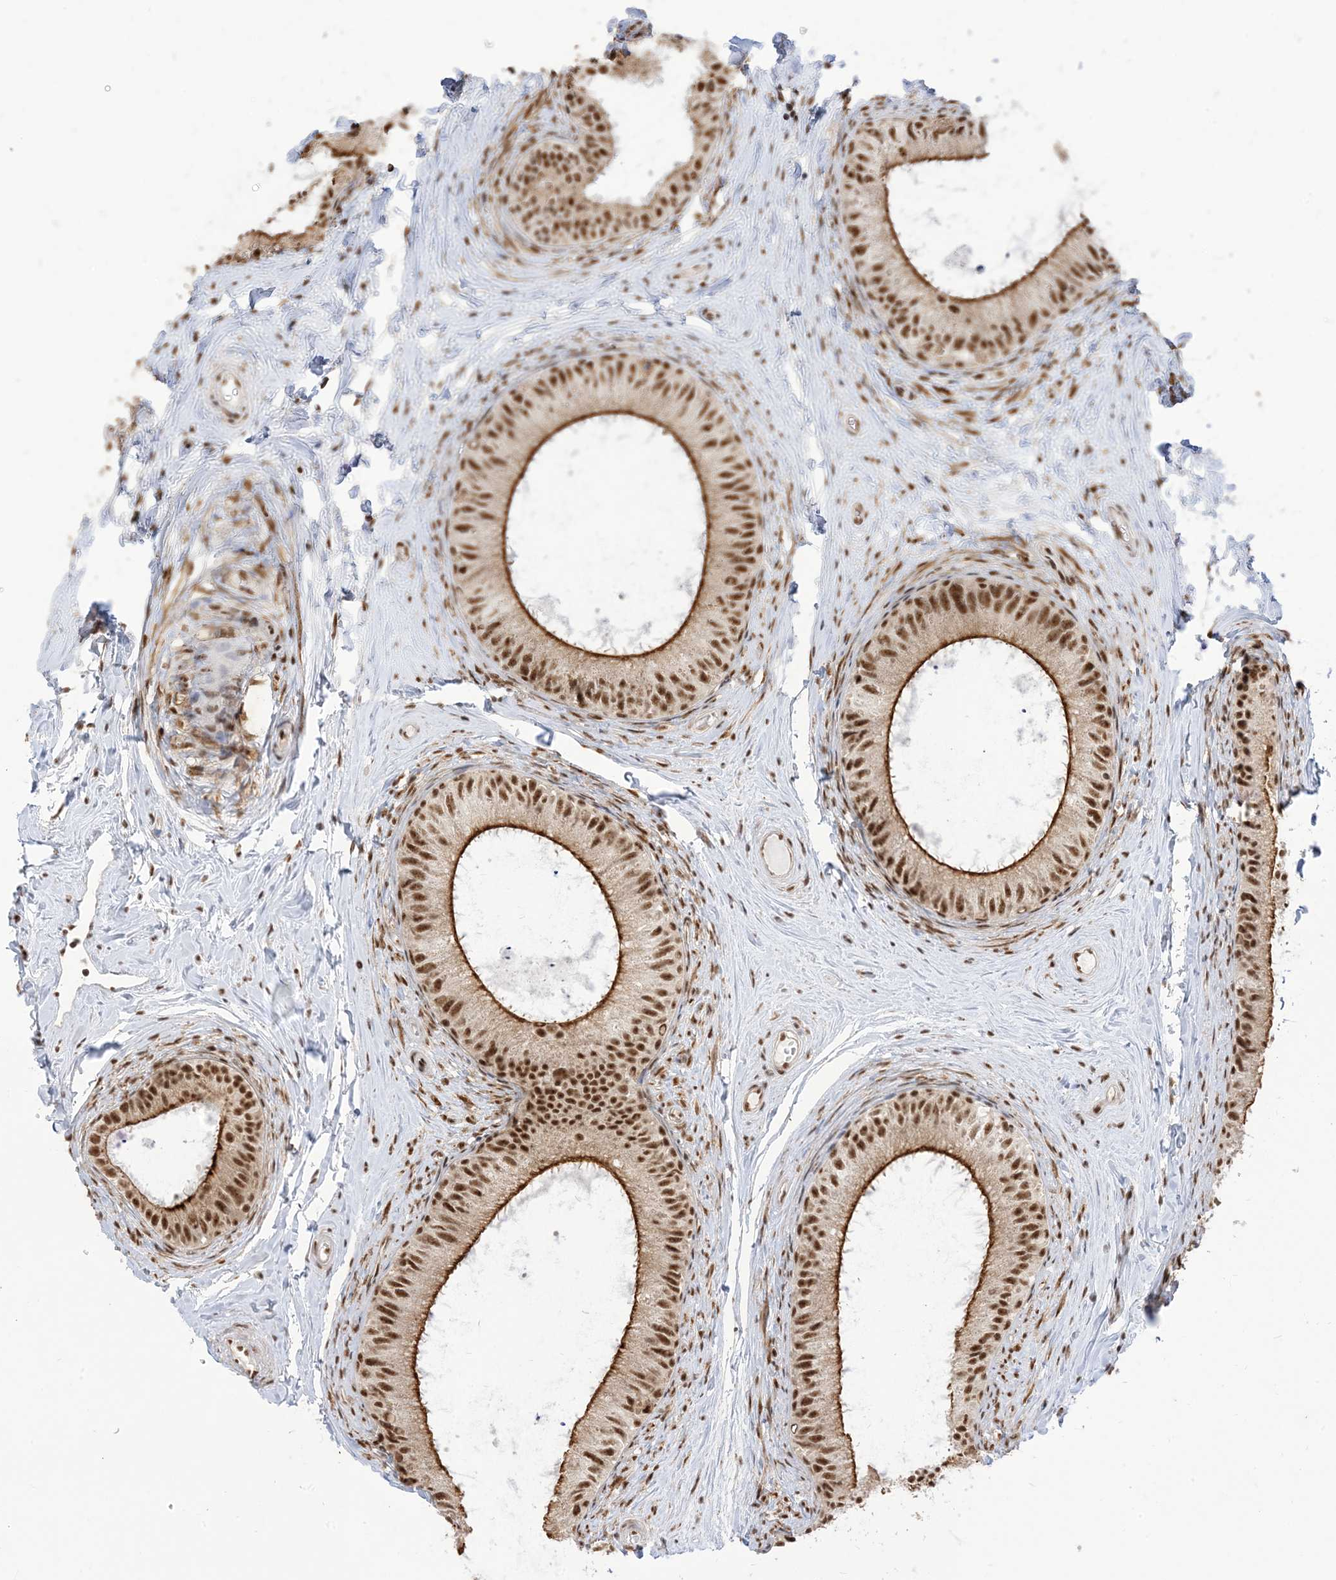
{"staining": {"intensity": "strong", "quantity": ">75%", "location": "cytoplasmic/membranous,nuclear"}, "tissue": "epididymis", "cell_type": "Glandular cells", "image_type": "normal", "snomed": [{"axis": "morphology", "description": "Normal tissue, NOS"}, {"axis": "topography", "description": "Epididymis"}], "caption": "Brown immunohistochemical staining in unremarkable human epididymis displays strong cytoplasmic/membranous,nuclear expression in about >75% of glandular cells.", "gene": "ARGLU1", "patient": {"sex": "male", "age": 34}}